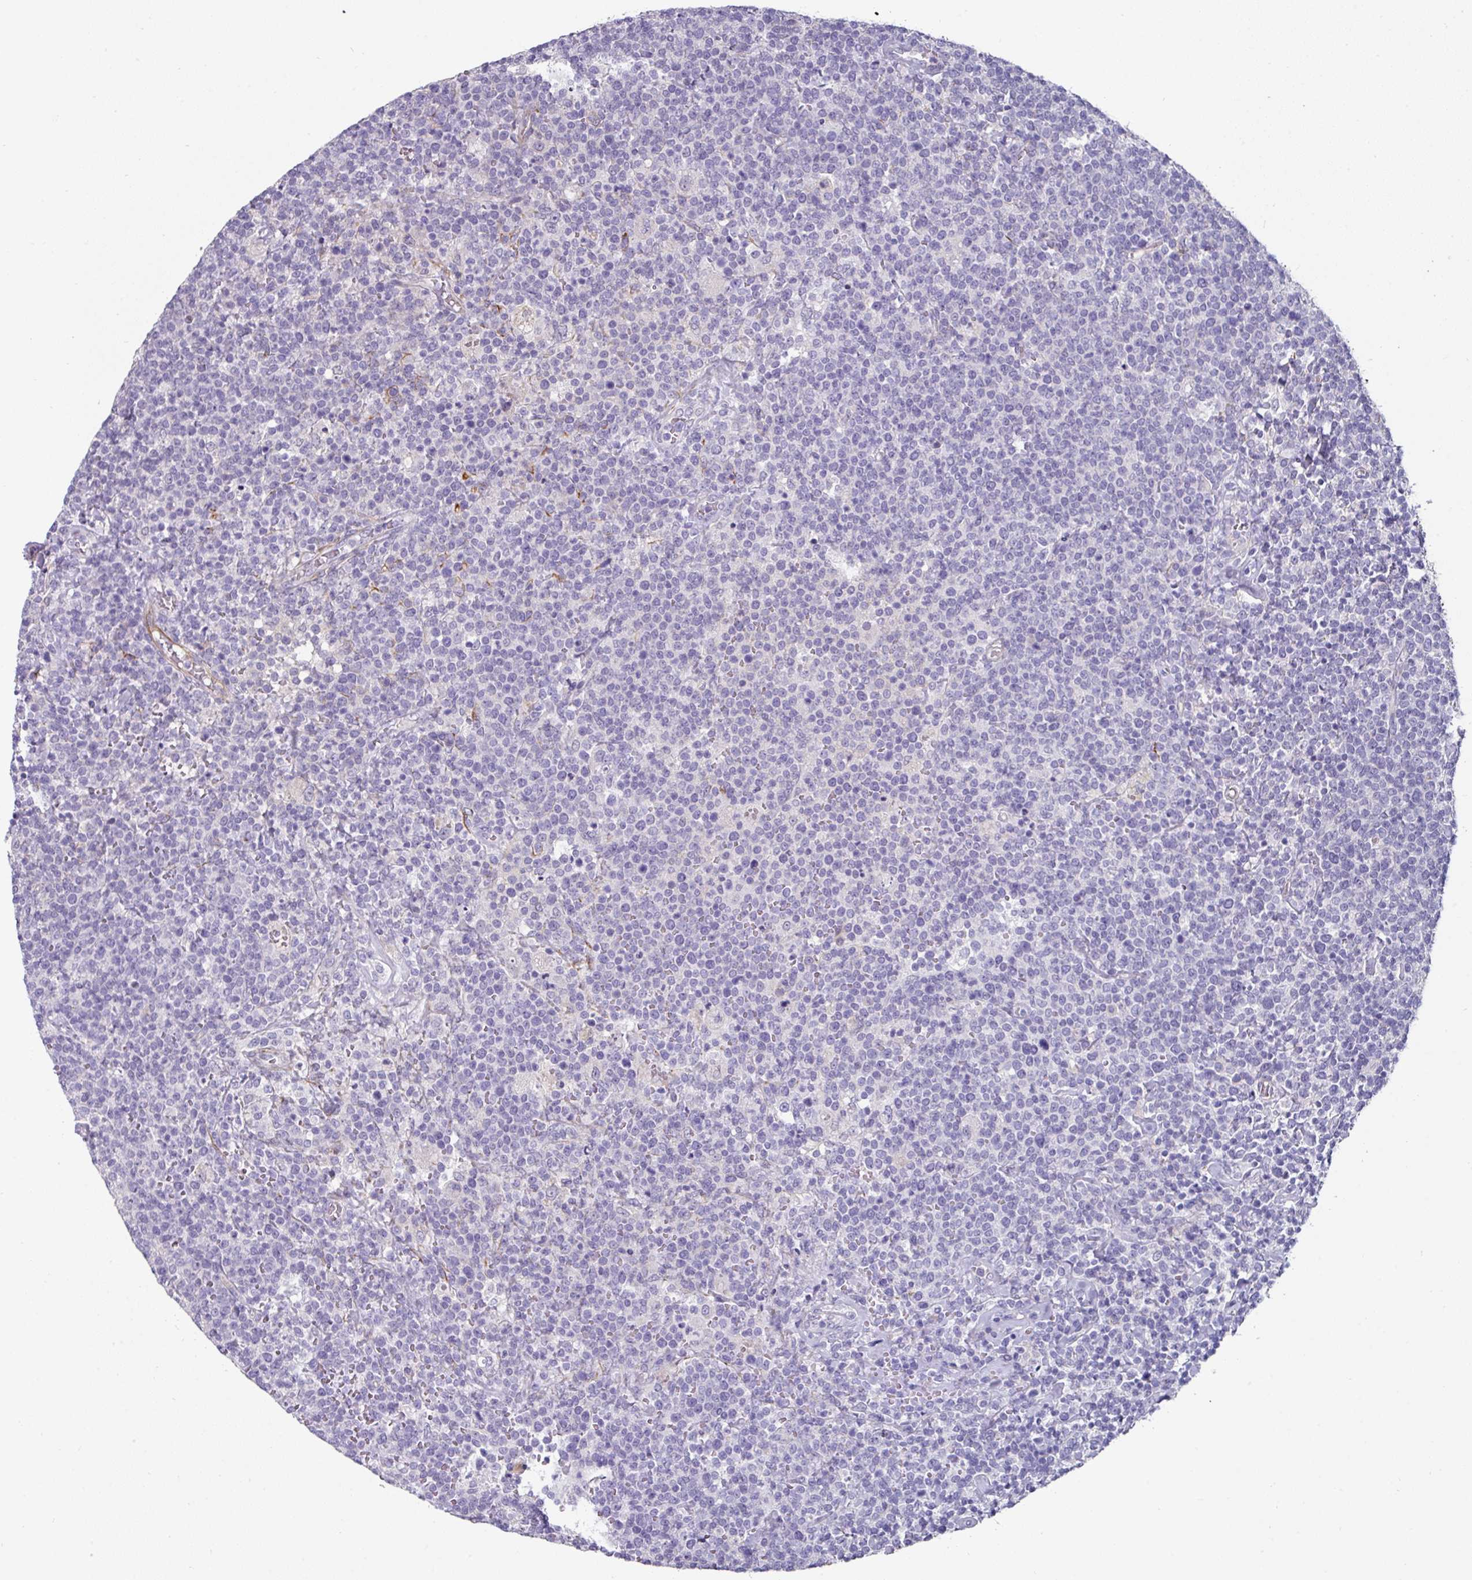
{"staining": {"intensity": "negative", "quantity": "none", "location": "none"}, "tissue": "lymphoma", "cell_type": "Tumor cells", "image_type": "cancer", "snomed": [{"axis": "morphology", "description": "Malignant lymphoma, non-Hodgkin's type, High grade"}, {"axis": "topography", "description": "Lymph node"}], "caption": "The image reveals no significant staining in tumor cells of high-grade malignant lymphoma, non-Hodgkin's type.", "gene": "EYA3", "patient": {"sex": "male", "age": 61}}